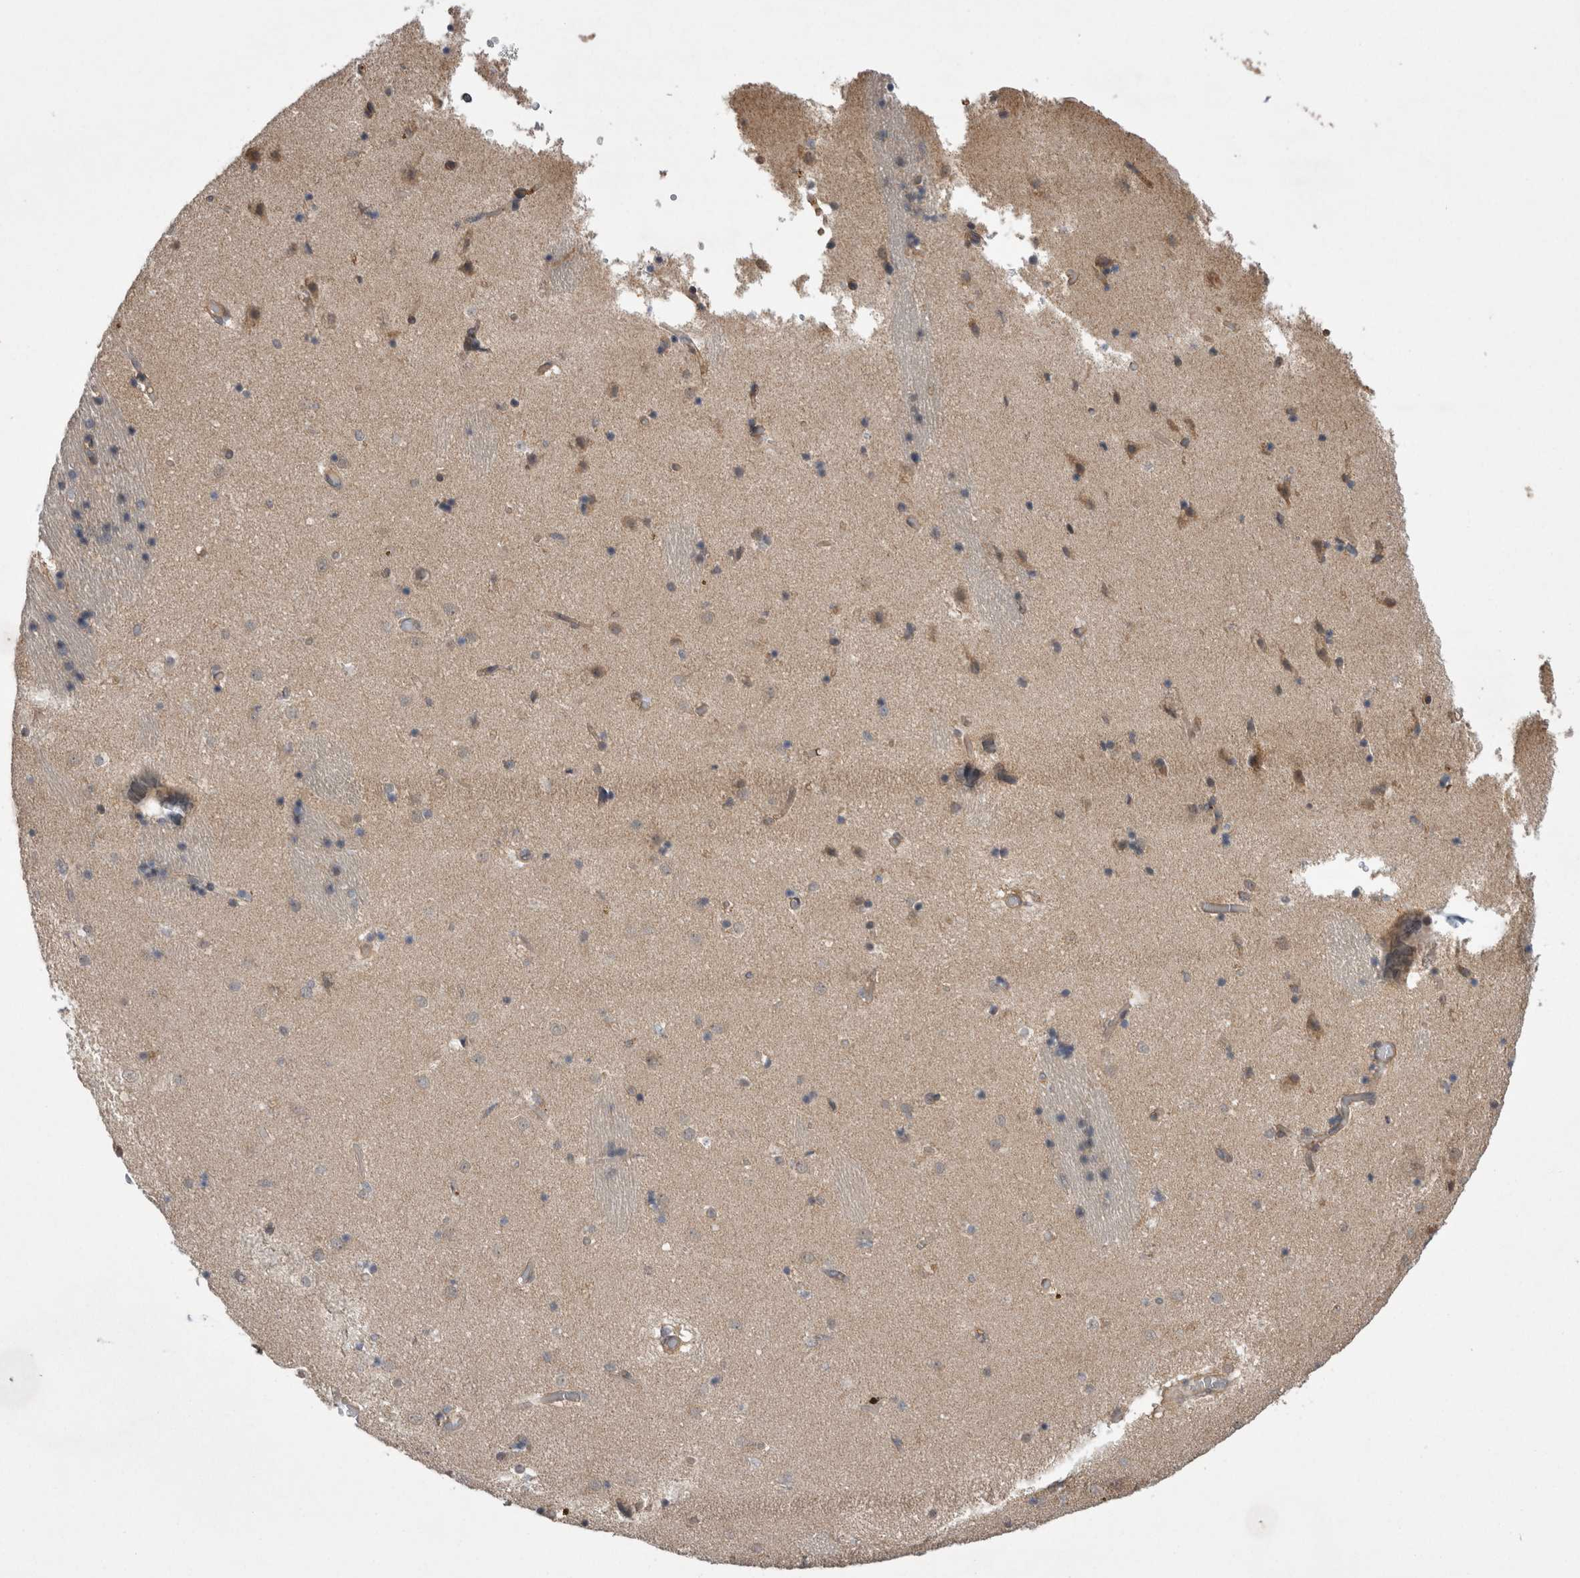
{"staining": {"intensity": "negative", "quantity": "none", "location": "none"}, "tissue": "caudate", "cell_type": "Glial cells", "image_type": "normal", "snomed": [{"axis": "morphology", "description": "Normal tissue, NOS"}, {"axis": "topography", "description": "Lateral ventricle wall"}], "caption": "Immunohistochemistry micrograph of normal human caudate stained for a protein (brown), which reveals no staining in glial cells.", "gene": "ARHGAP29", "patient": {"sex": "male", "age": 70}}